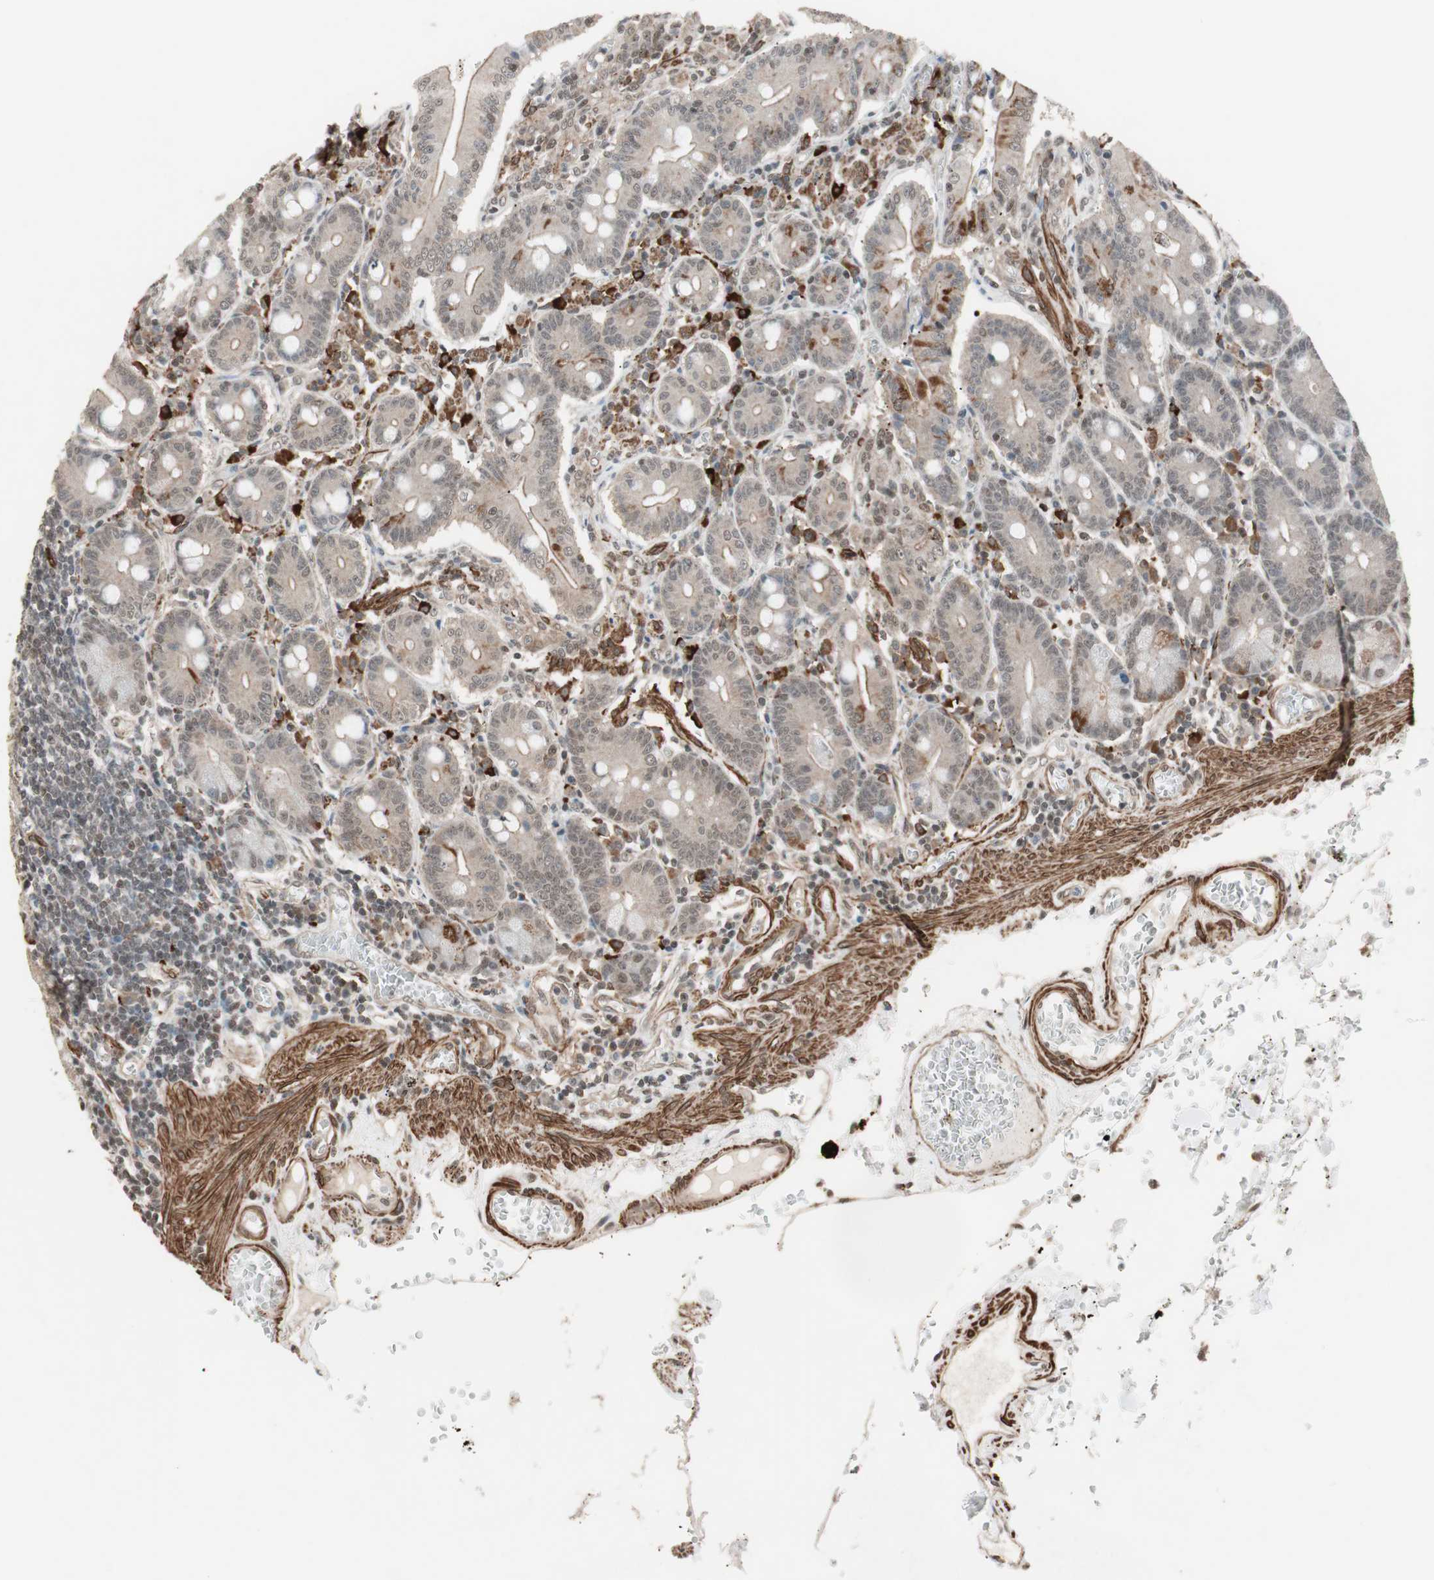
{"staining": {"intensity": "weak", "quantity": ">75%", "location": "cytoplasmic/membranous"}, "tissue": "small intestine", "cell_type": "Glandular cells", "image_type": "normal", "snomed": [{"axis": "morphology", "description": "Normal tissue, NOS"}, {"axis": "topography", "description": "Small intestine"}], "caption": "Immunohistochemical staining of benign small intestine reveals weak cytoplasmic/membranous protein positivity in approximately >75% of glandular cells.", "gene": "DRAP1", "patient": {"sex": "male", "age": 71}}